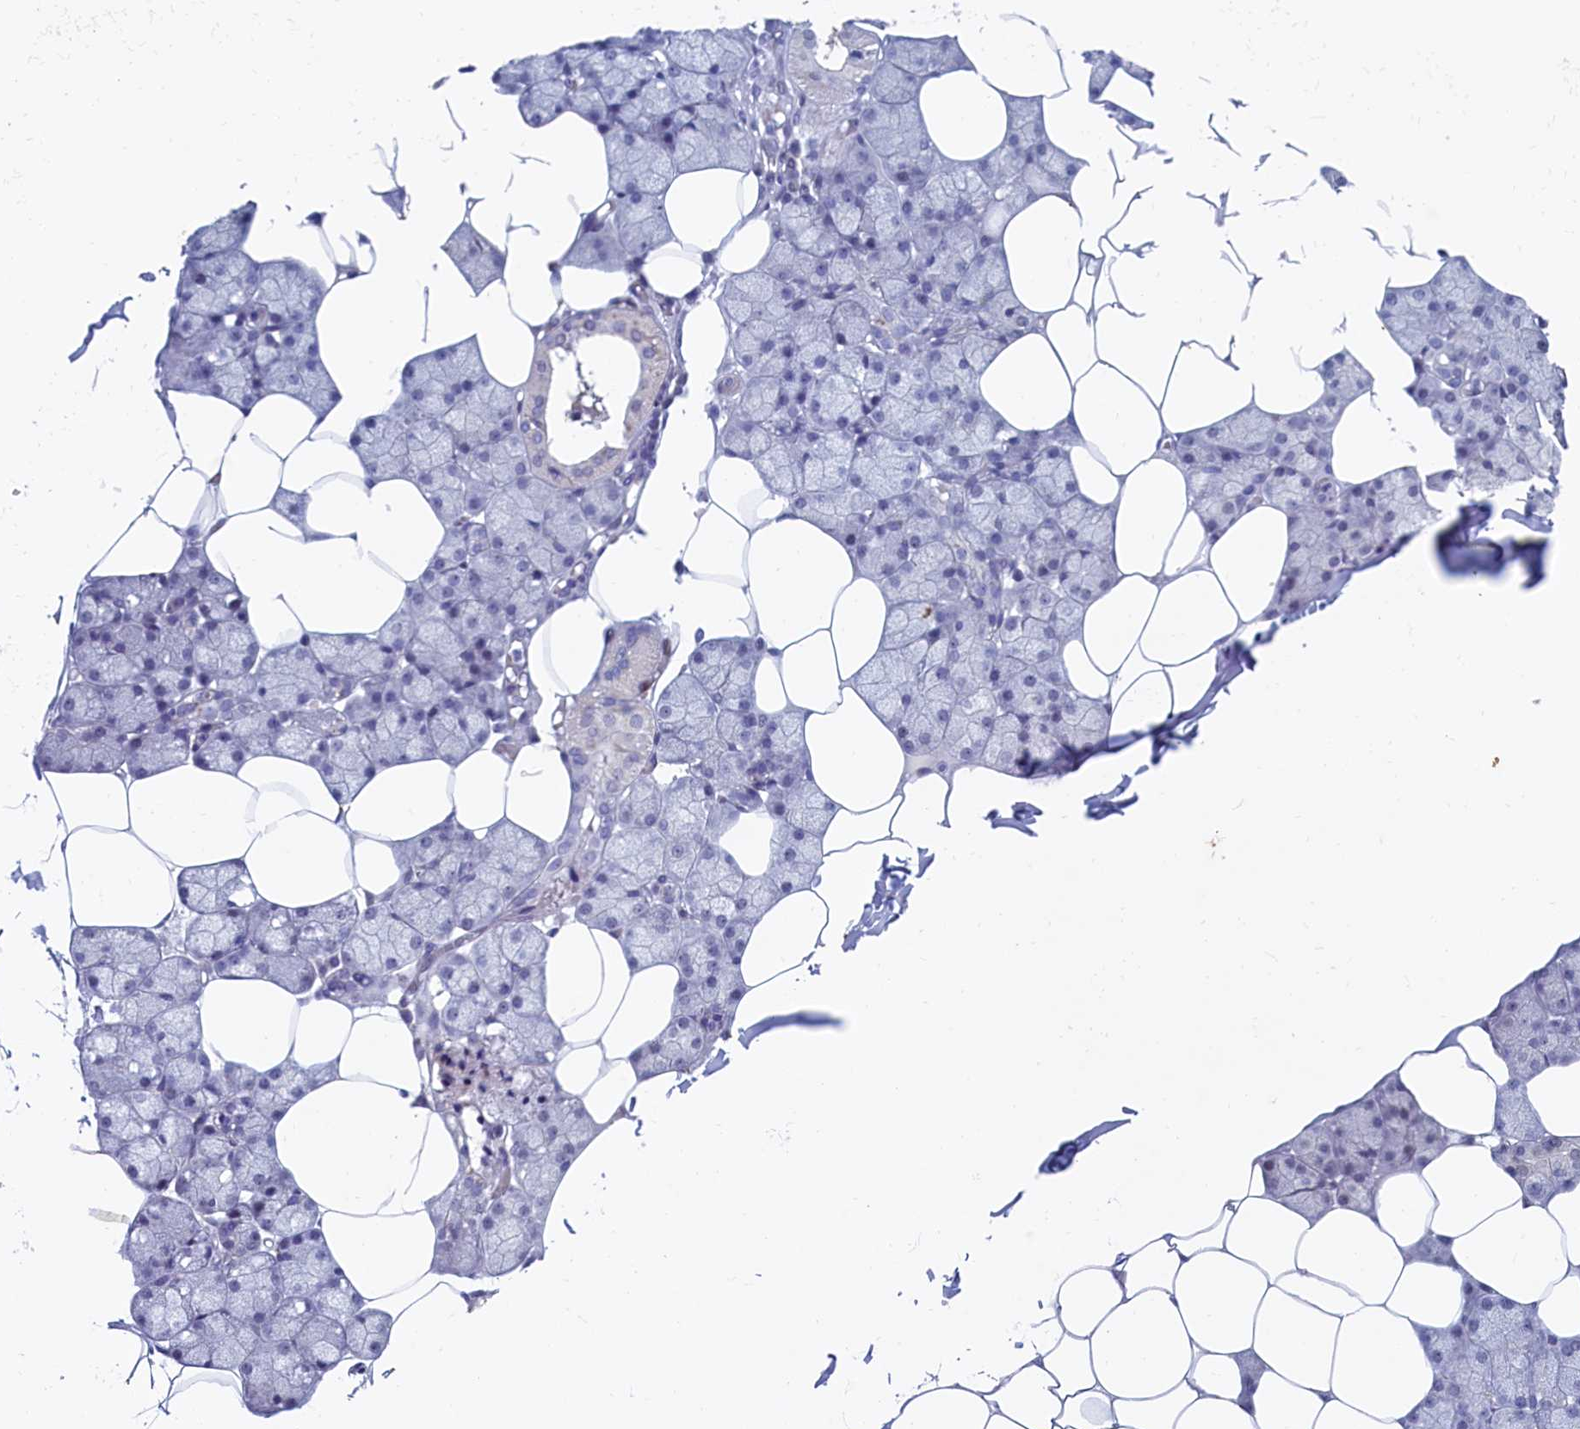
{"staining": {"intensity": "negative", "quantity": "none", "location": "none"}, "tissue": "salivary gland", "cell_type": "Glandular cells", "image_type": "normal", "snomed": [{"axis": "morphology", "description": "Normal tissue, NOS"}, {"axis": "topography", "description": "Salivary gland"}], "caption": "Immunohistochemistry (IHC) photomicrograph of benign salivary gland stained for a protein (brown), which reveals no positivity in glandular cells.", "gene": "WDR76", "patient": {"sex": "male", "age": 62}}